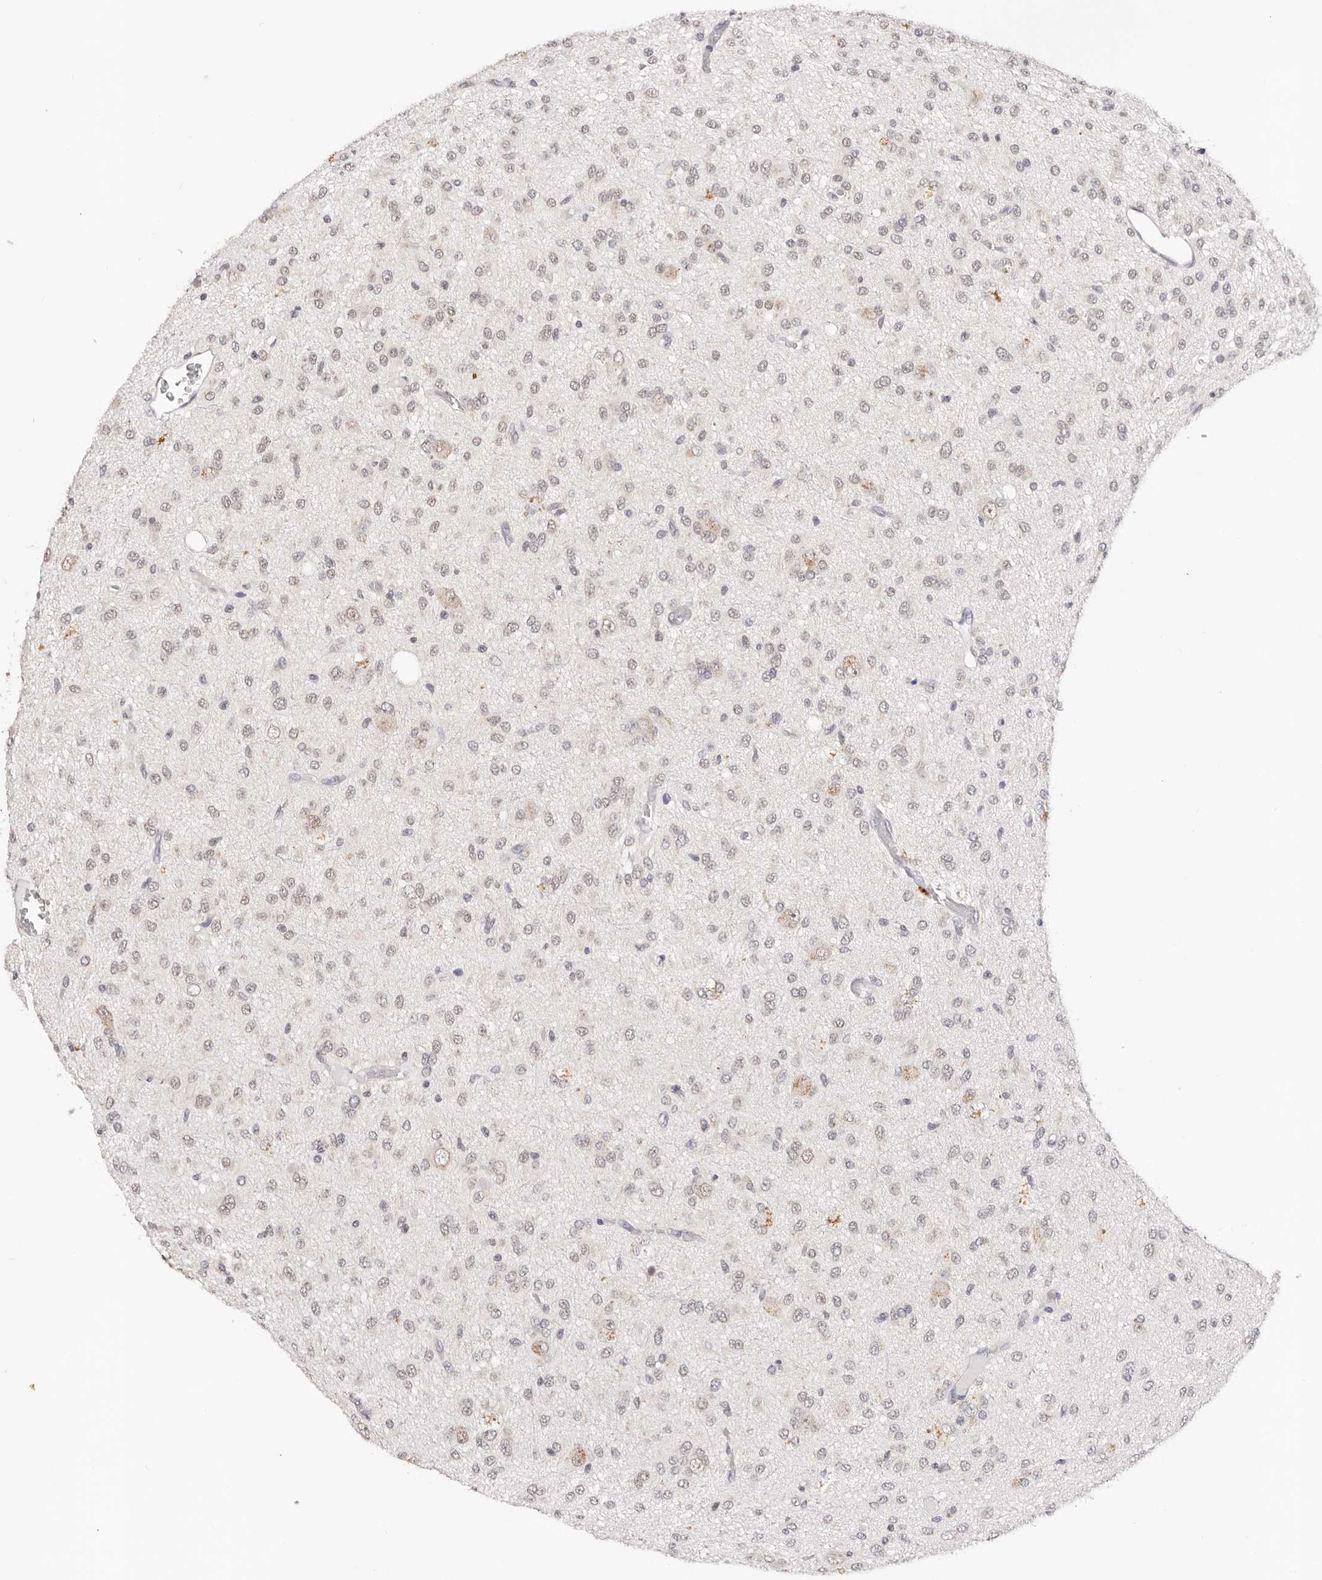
{"staining": {"intensity": "weak", "quantity": ">75%", "location": "nuclear"}, "tissue": "glioma", "cell_type": "Tumor cells", "image_type": "cancer", "snomed": [{"axis": "morphology", "description": "Glioma, malignant, High grade"}, {"axis": "topography", "description": "Brain"}], "caption": "Immunohistochemical staining of human malignant high-grade glioma demonstrates low levels of weak nuclear protein positivity in approximately >75% of tumor cells.", "gene": "VIPAS39", "patient": {"sex": "female", "age": 59}}